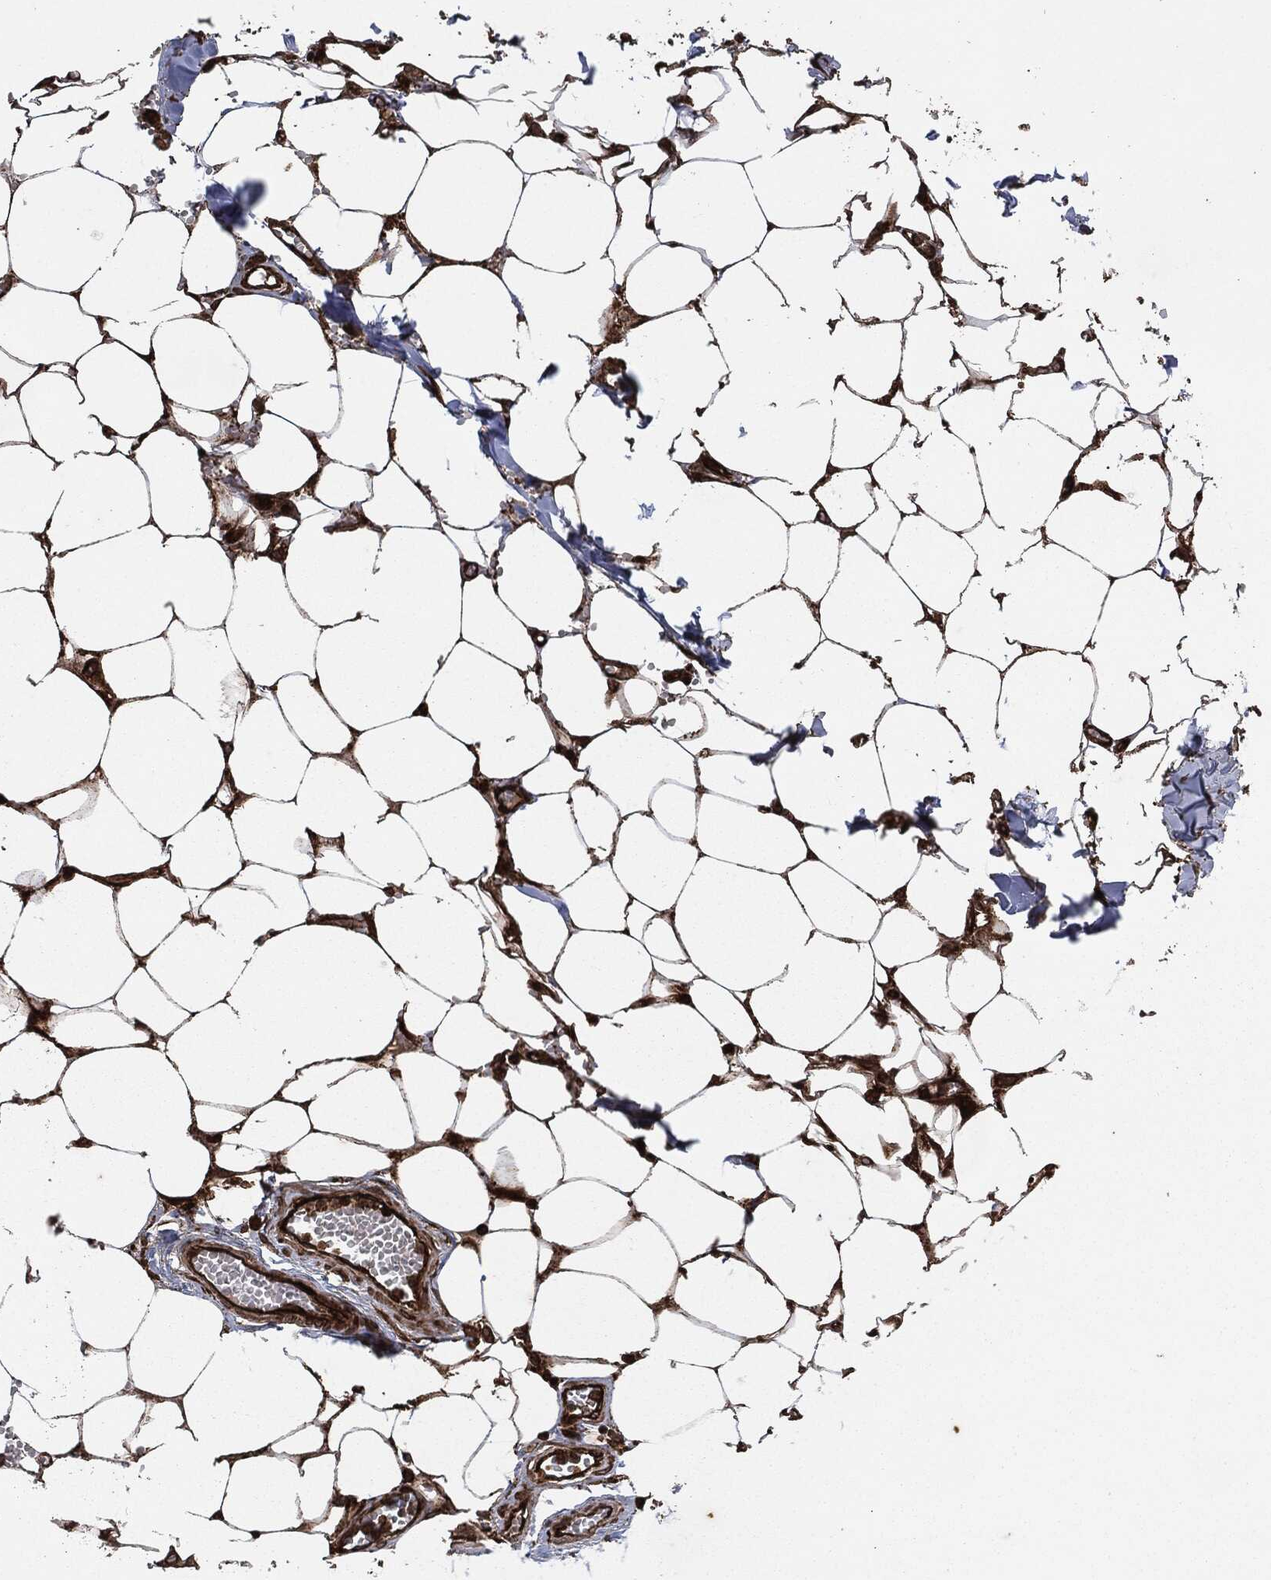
{"staining": {"intensity": "strong", "quantity": ">75%", "location": "cytoplasmic/membranous"}, "tissue": "adipose tissue", "cell_type": "Adipocytes", "image_type": "normal", "snomed": [{"axis": "morphology", "description": "Normal tissue, NOS"}, {"axis": "morphology", "description": "Squamous cell carcinoma, NOS"}, {"axis": "topography", "description": "Cartilage tissue"}, {"axis": "topography", "description": "Lung"}], "caption": "Protein expression analysis of unremarkable adipose tissue demonstrates strong cytoplasmic/membranous staining in about >75% of adipocytes.", "gene": "IFIT1", "patient": {"sex": "male", "age": 66}}